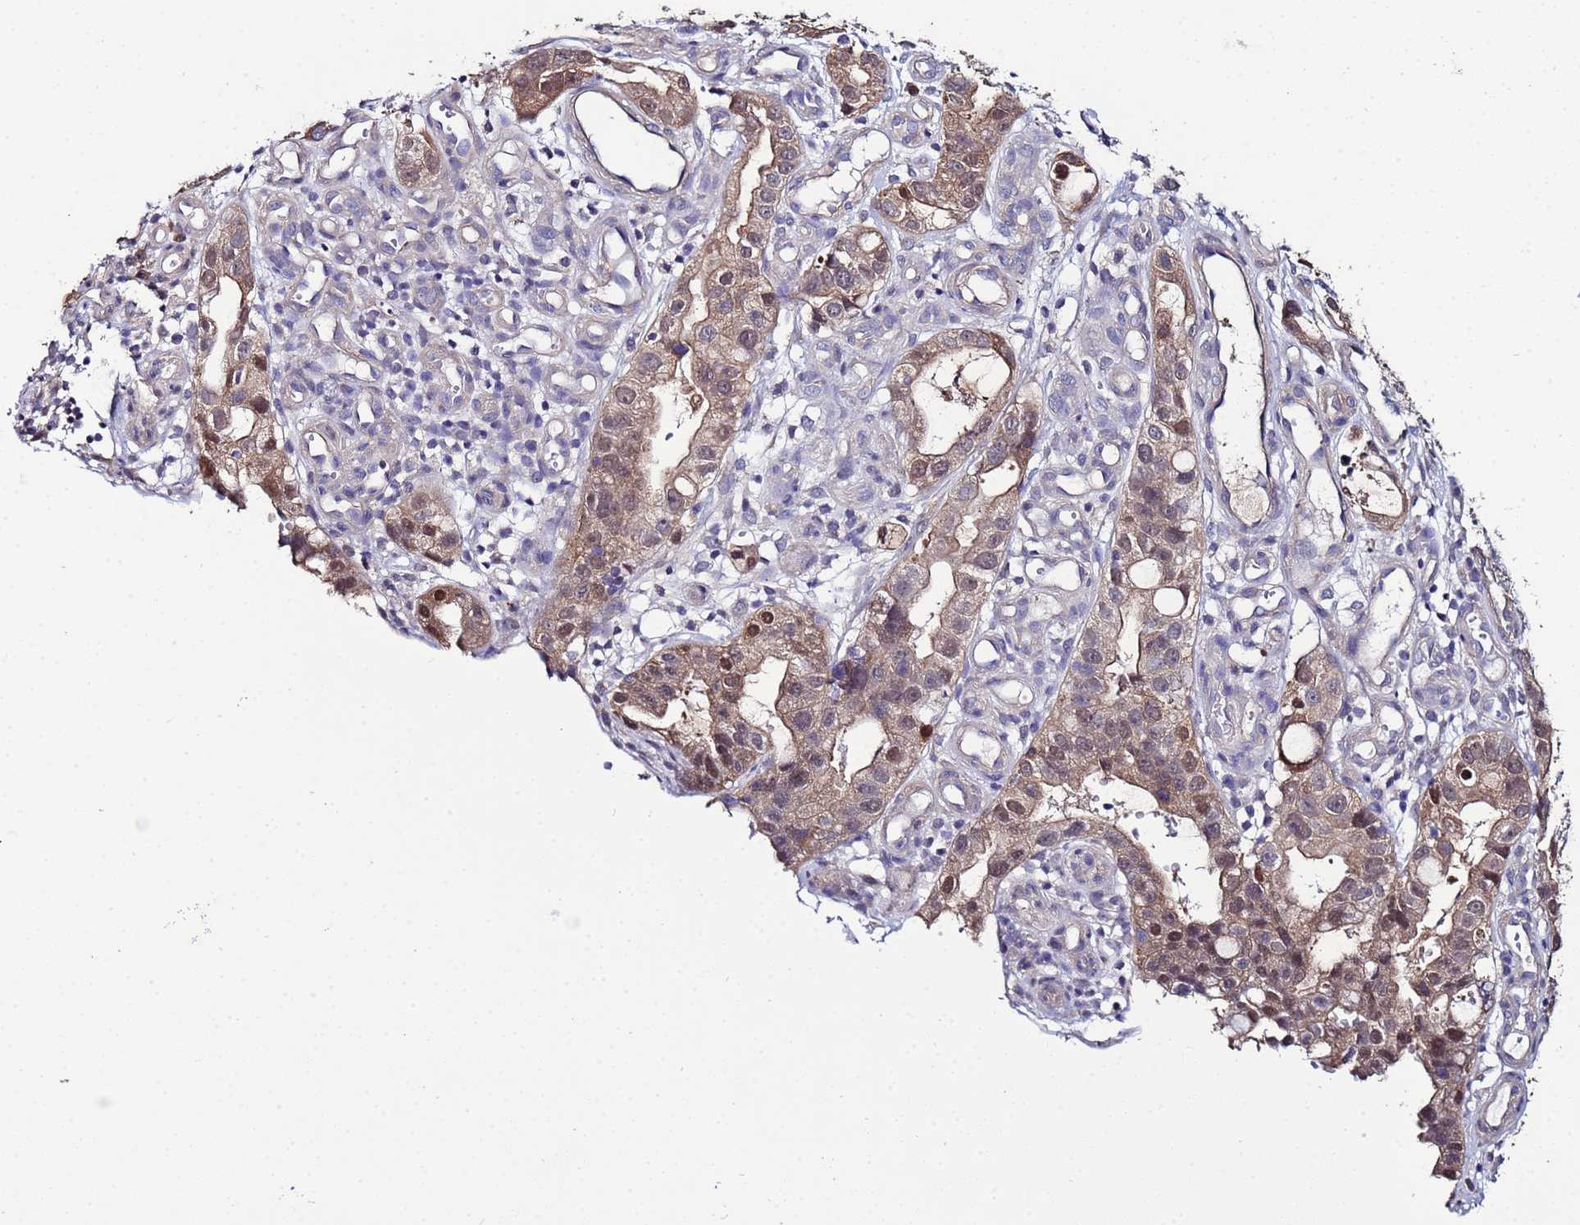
{"staining": {"intensity": "moderate", "quantity": ">75%", "location": "cytoplasmic/membranous,nuclear"}, "tissue": "stomach cancer", "cell_type": "Tumor cells", "image_type": "cancer", "snomed": [{"axis": "morphology", "description": "Adenocarcinoma, NOS"}, {"axis": "topography", "description": "Stomach"}], "caption": "High-power microscopy captured an immunohistochemistry histopathology image of stomach cancer (adenocarcinoma), revealing moderate cytoplasmic/membranous and nuclear positivity in approximately >75% of tumor cells.", "gene": "NAXE", "patient": {"sex": "male", "age": 55}}